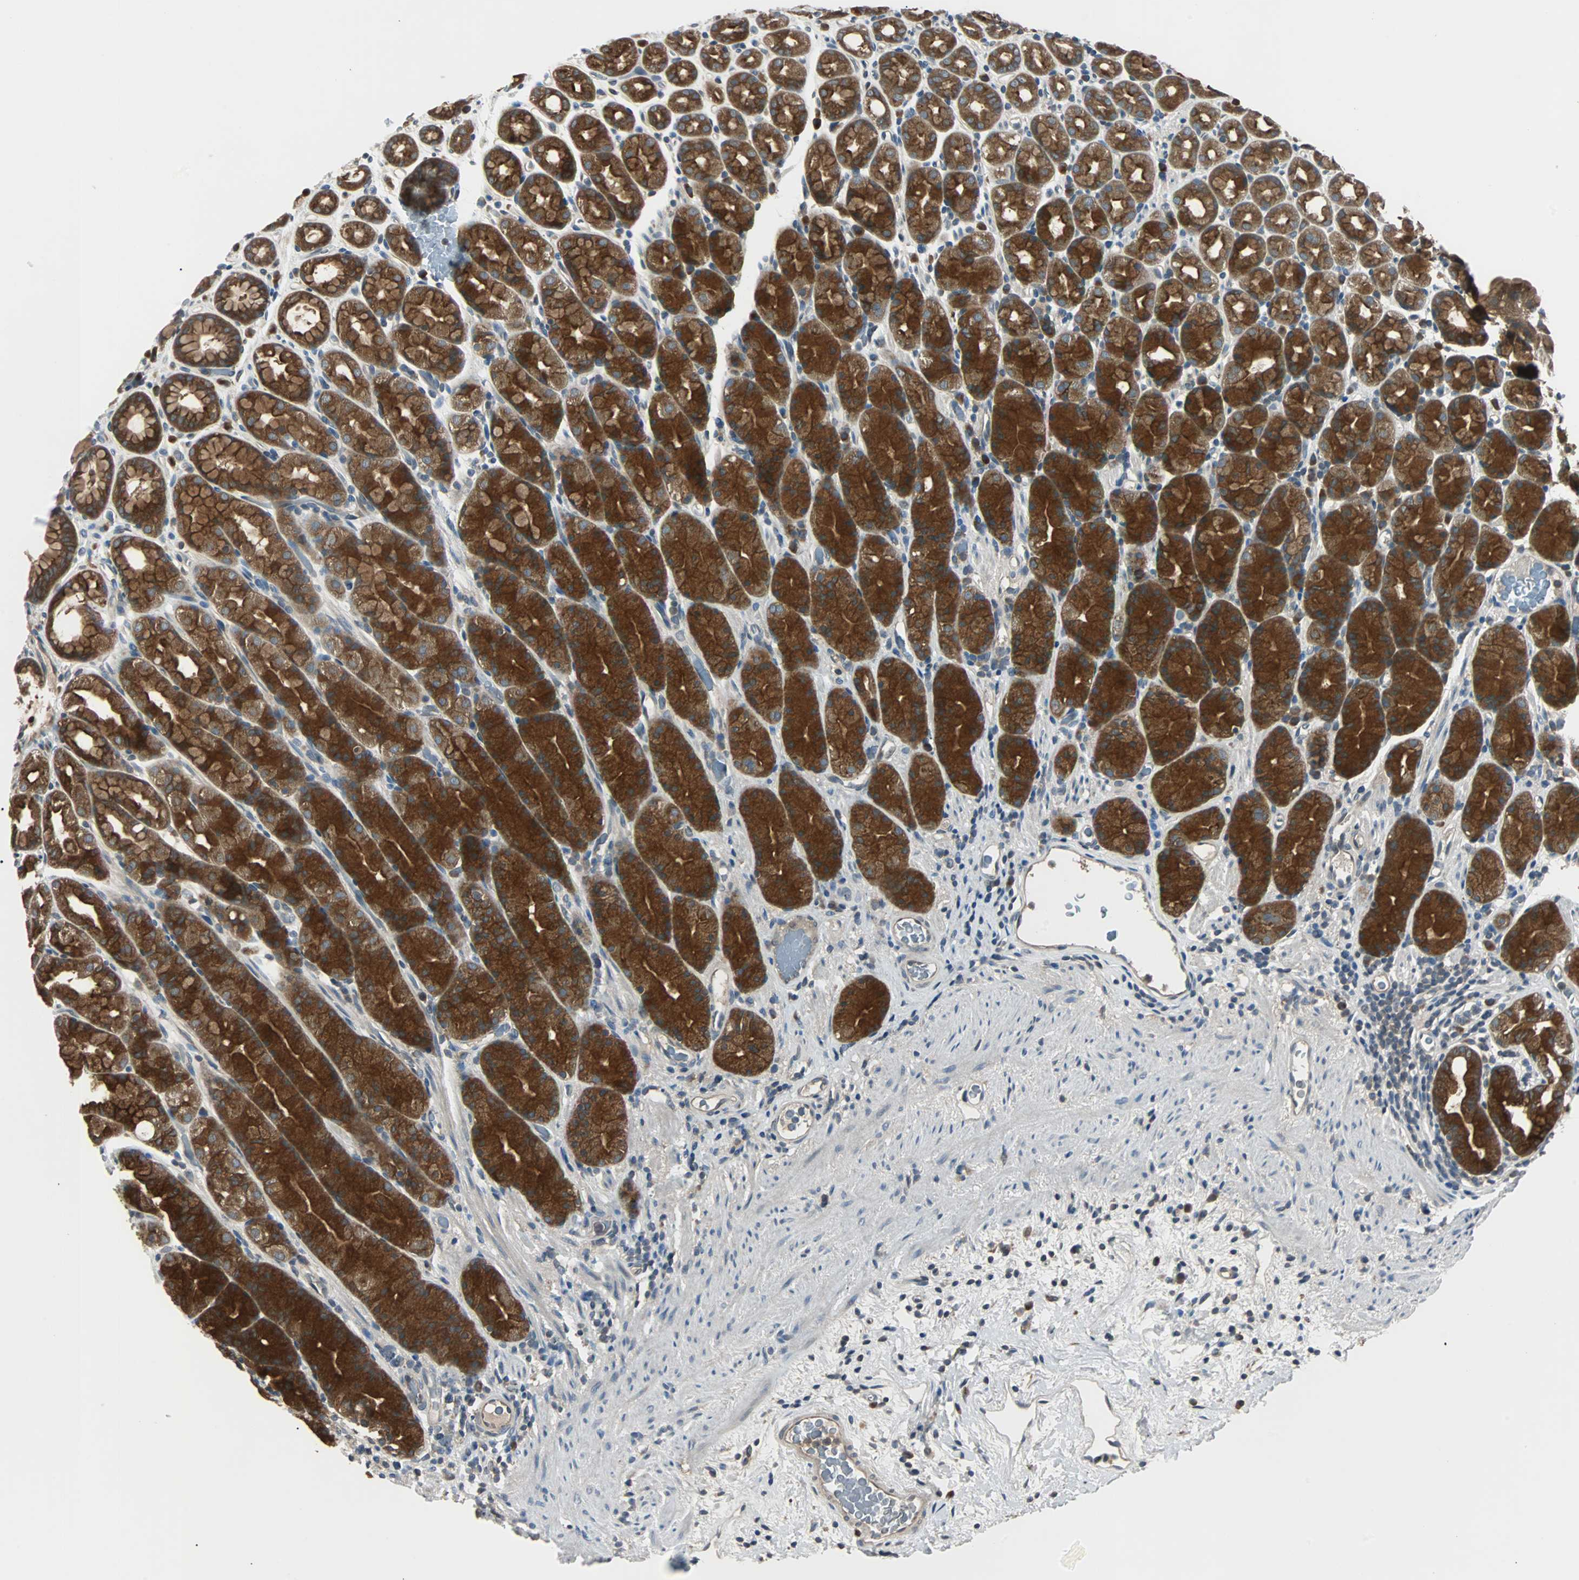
{"staining": {"intensity": "strong", "quantity": ">75%", "location": "cytoplasmic/membranous"}, "tissue": "stomach", "cell_type": "Glandular cells", "image_type": "normal", "snomed": [{"axis": "morphology", "description": "Normal tissue, NOS"}, {"axis": "topography", "description": "Stomach, upper"}], "caption": "An IHC photomicrograph of unremarkable tissue is shown. Protein staining in brown labels strong cytoplasmic/membranous positivity in stomach within glandular cells. The staining was performed using DAB (3,3'-diaminobenzidine), with brown indicating positive protein expression. Nuclei are stained blue with hematoxylin.", "gene": "ARF1", "patient": {"sex": "male", "age": 68}}